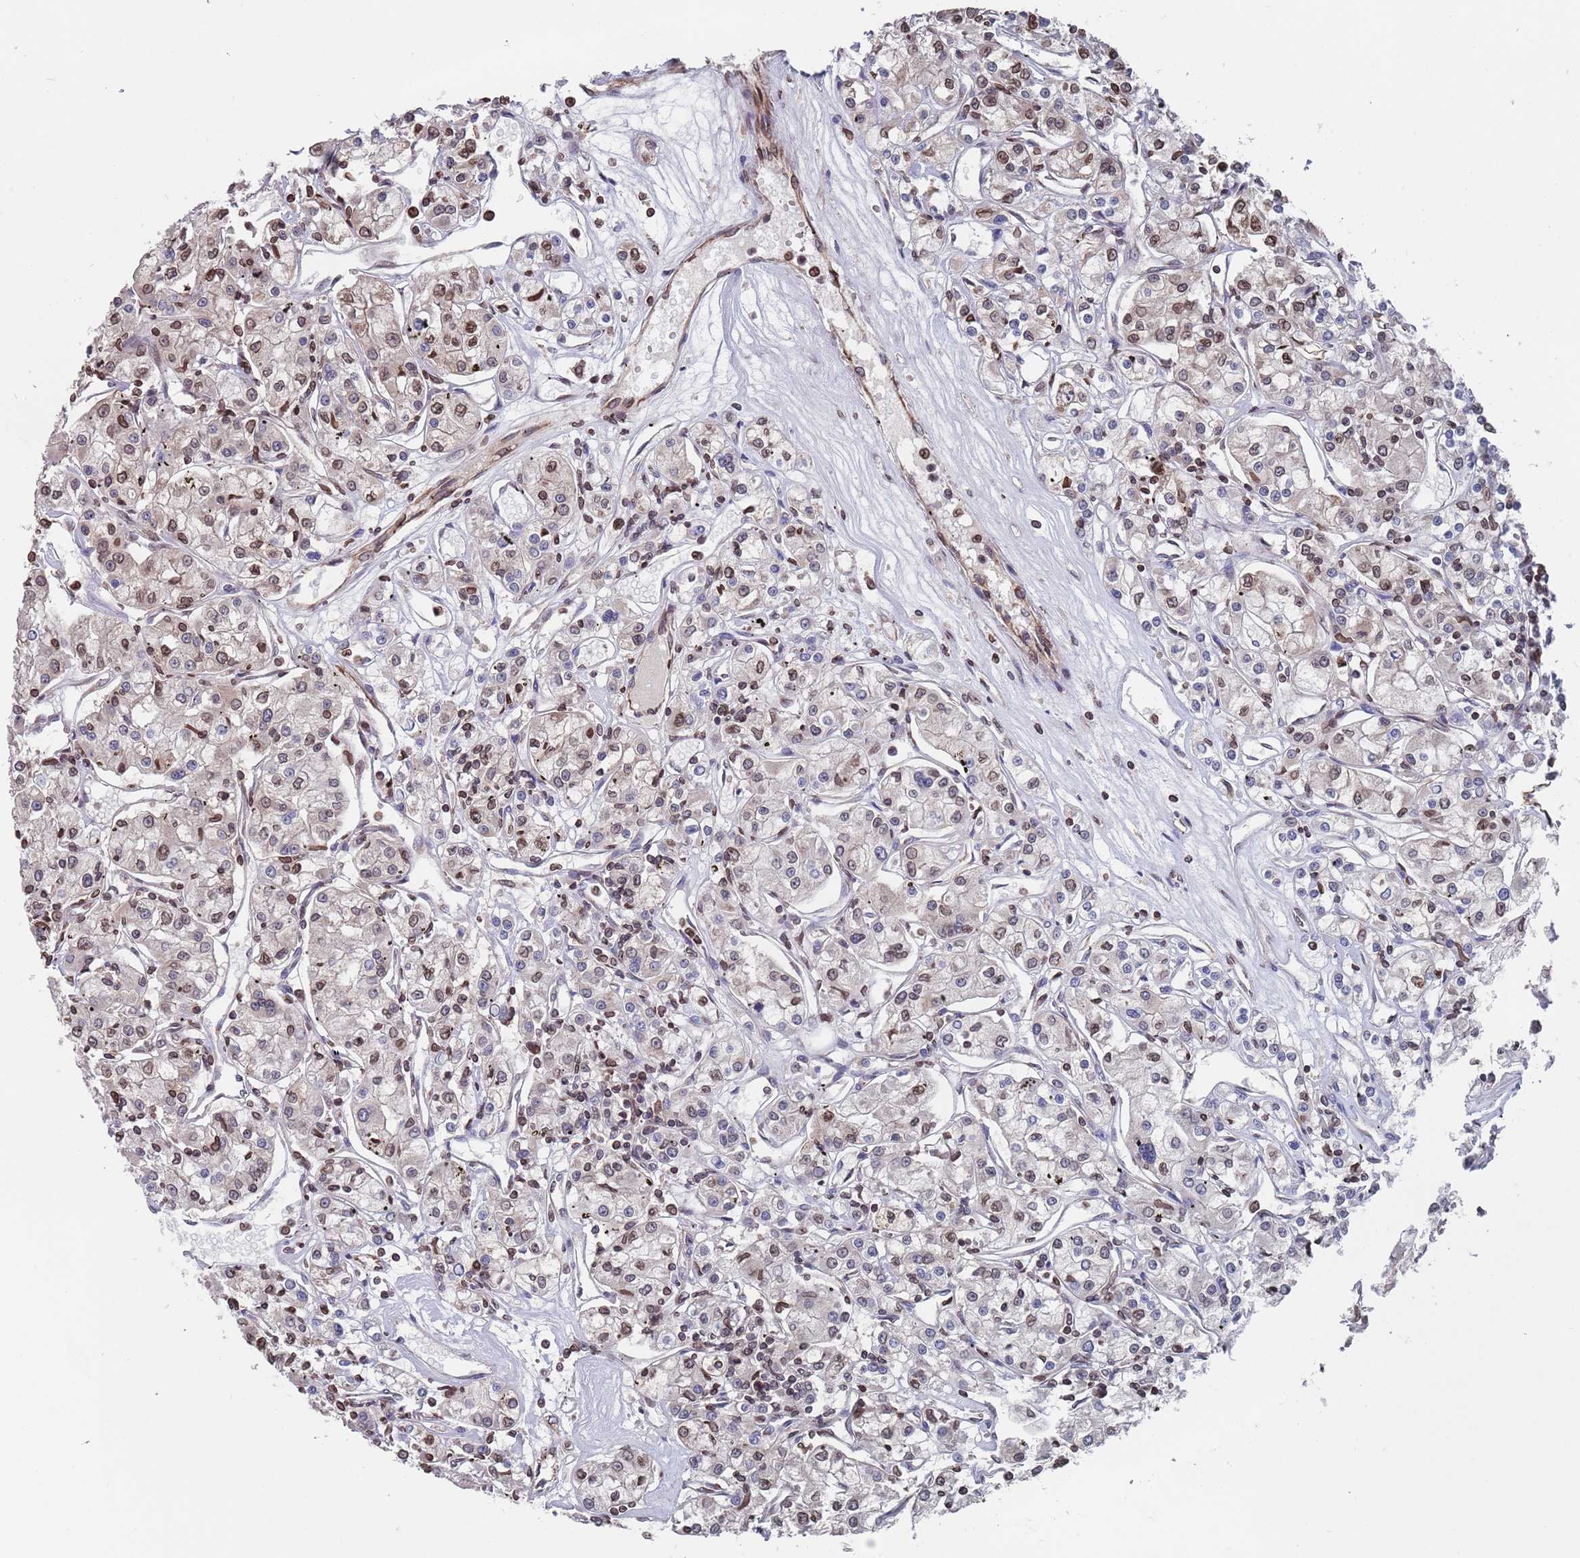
{"staining": {"intensity": "moderate", "quantity": "<25%", "location": "nuclear"}, "tissue": "renal cancer", "cell_type": "Tumor cells", "image_type": "cancer", "snomed": [{"axis": "morphology", "description": "Adenocarcinoma, NOS"}, {"axis": "topography", "description": "Kidney"}], "caption": "Immunohistochemistry (IHC) histopathology image of neoplastic tissue: human renal cancer (adenocarcinoma) stained using immunohistochemistry shows low levels of moderate protein expression localized specifically in the nuclear of tumor cells, appearing as a nuclear brown color.", "gene": "SDHAF3", "patient": {"sex": "female", "age": 59}}